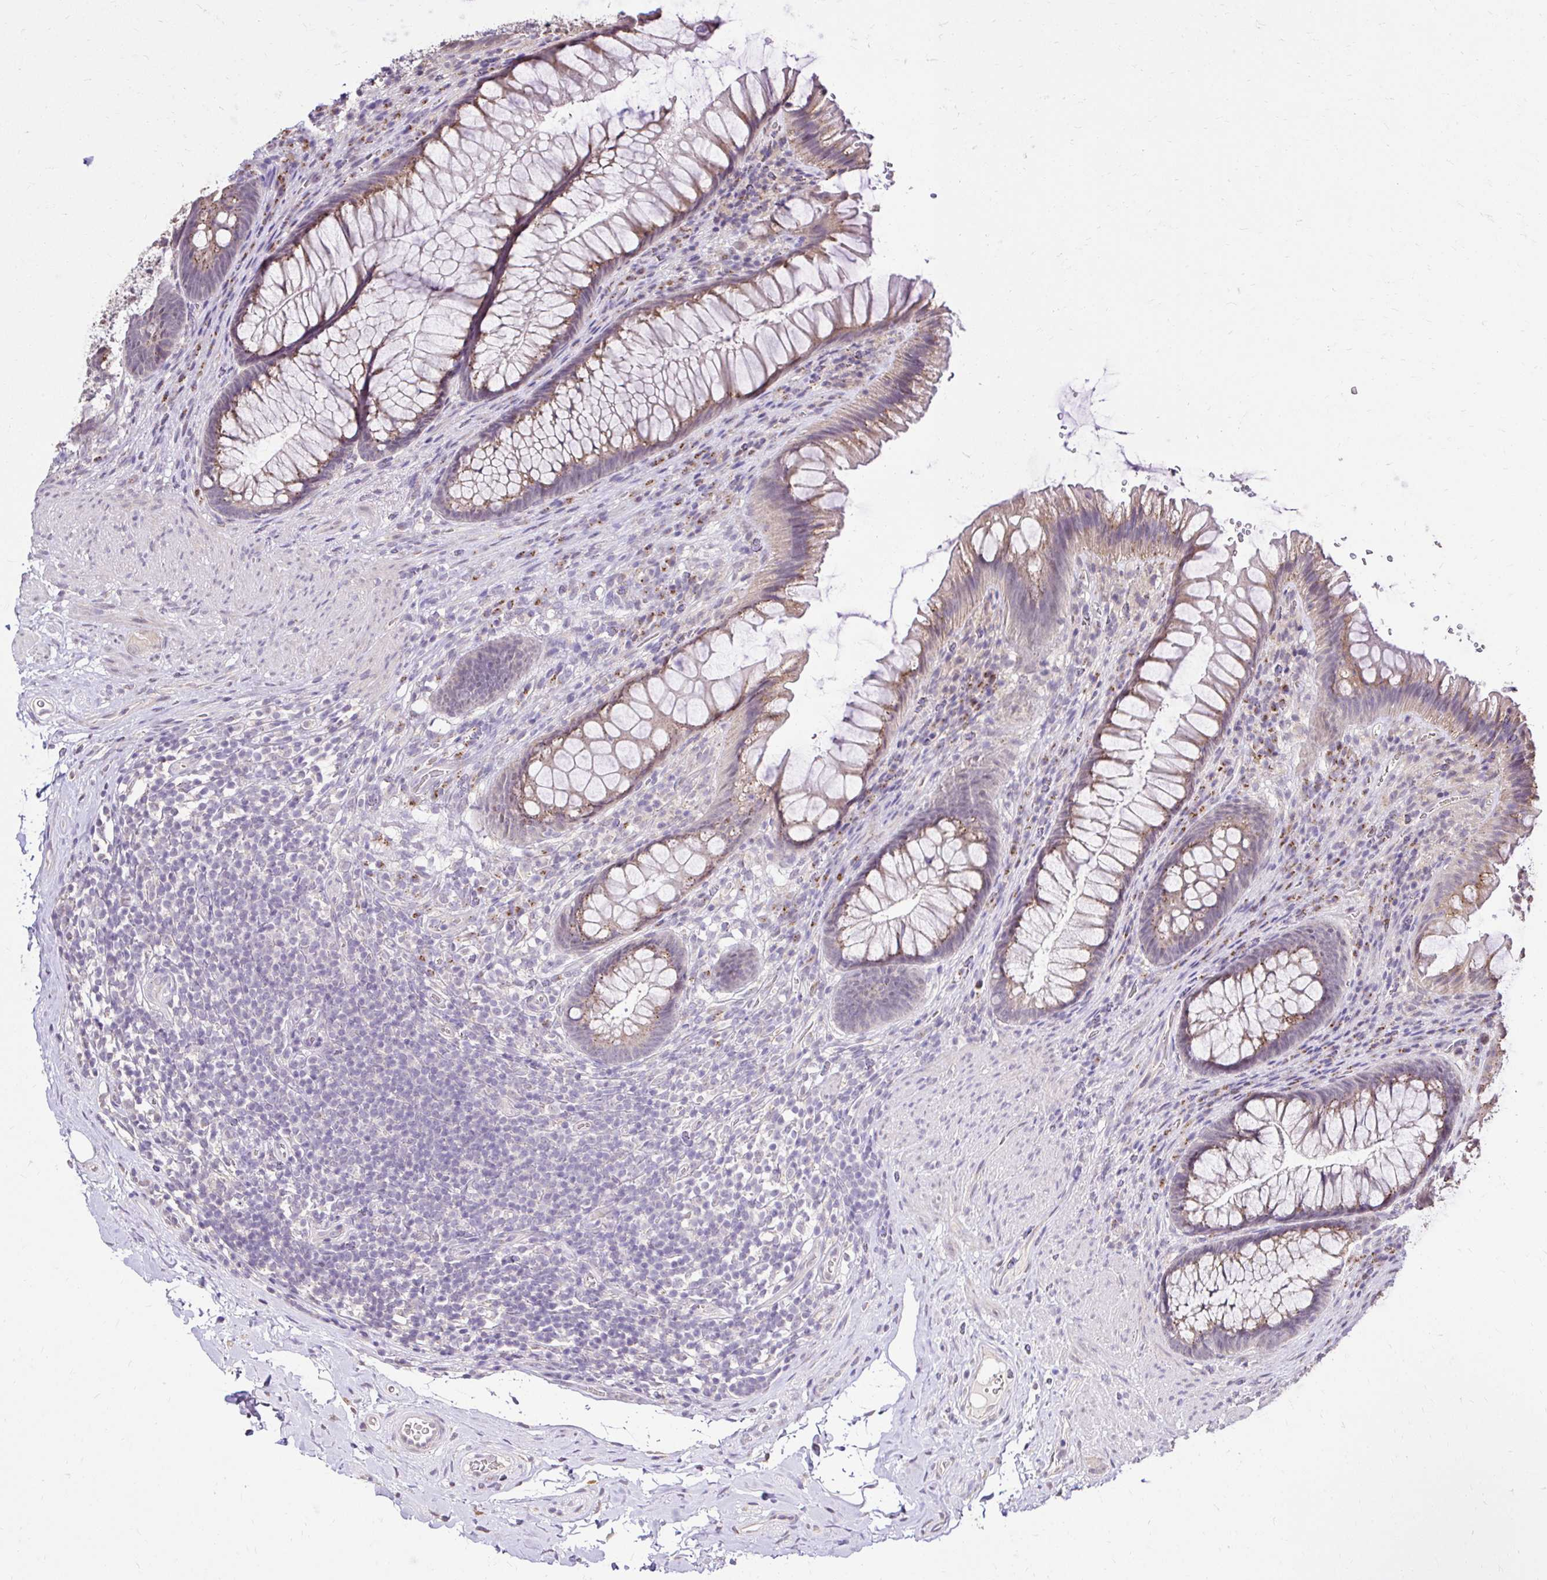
{"staining": {"intensity": "moderate", "quantity": ">75%", "location": "cytoplasmic/membranous"}, "tissue": "rectum", "cell_type": "Glandular cells", "image_type": "normal", "snomed": [{"axis": "morphology", "description": "Normal tissue, NOS"}, {"axis": "topography", "description": "Rectum"}], "caption": "Immunohistochemical staining of normal human rectum shows >75% levels of moderate cytoplasmic/membranous protein expression in about >75% of glandular cells. The protein of interest is shown in brown color, while the nuclei are stained blue.", "gene": "KIAA1210", "patient": {"sex": "male", "age": 53}}